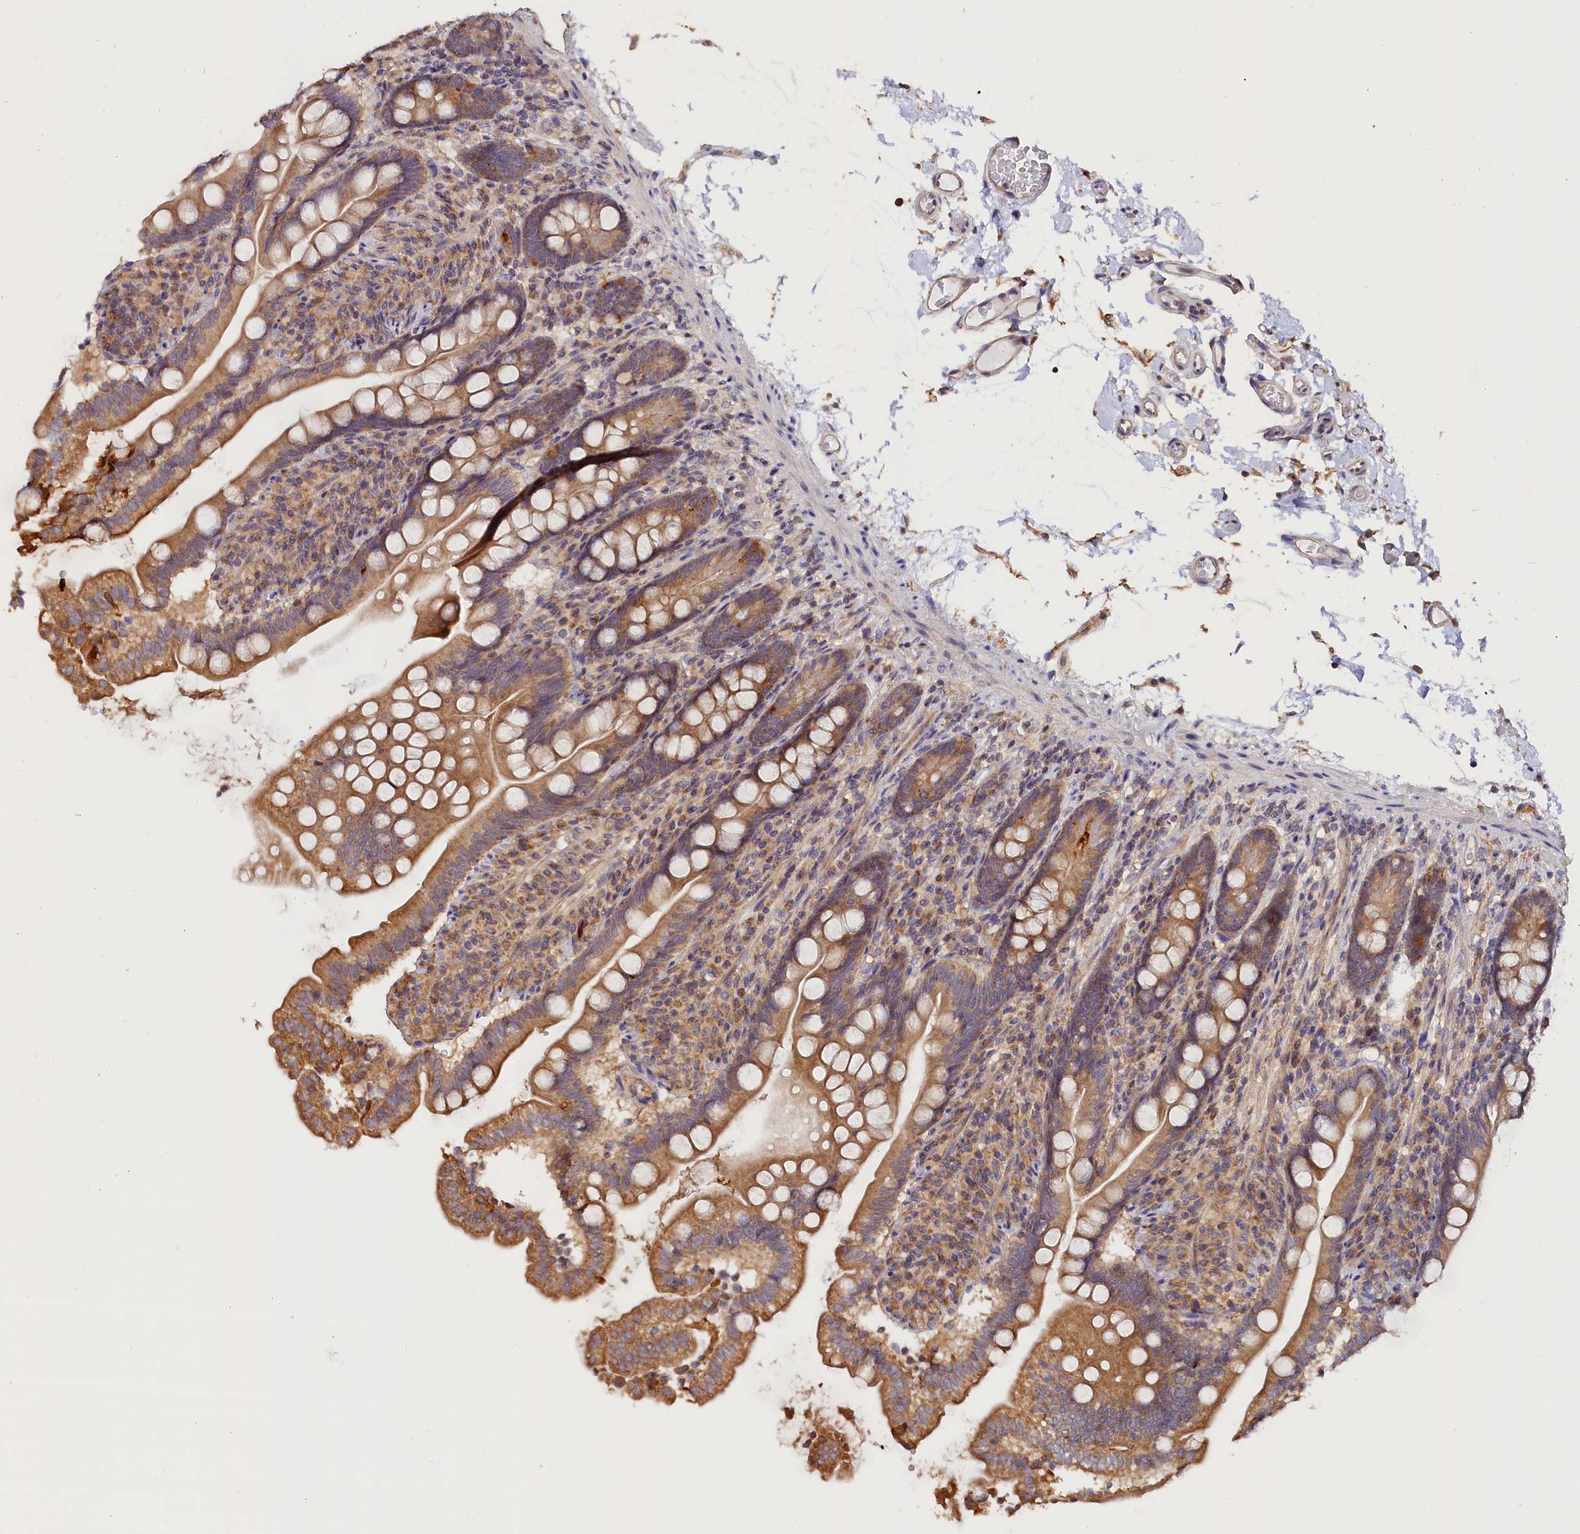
{"staining": {"intensity": "moderate", "quantity": ">75%", "location": "cytoplasmic/membranous"}, "tissue": "small intestine", "cell_type": "Glandular cells", "image_type": "normal", "snomed": [{"axis": "morphology", "description": "Normal tissue, NOS"}, {"axis": "topography", "description": "Small intestine"}], "caption": "Benign small intestine displays moderate cytoplasmic/membranous expression in about >75% of glandular cells, visualized by immunohistochemistry. The staining was performed using DAB (3,3'-diaminobenzidine) to visualize the protein expression in brown, while the nuclei were stained in blue with hematoxylin (Magnification: 20x).", "gene": "KATNB1", "patient": {"sex": "female", "age": 64}}